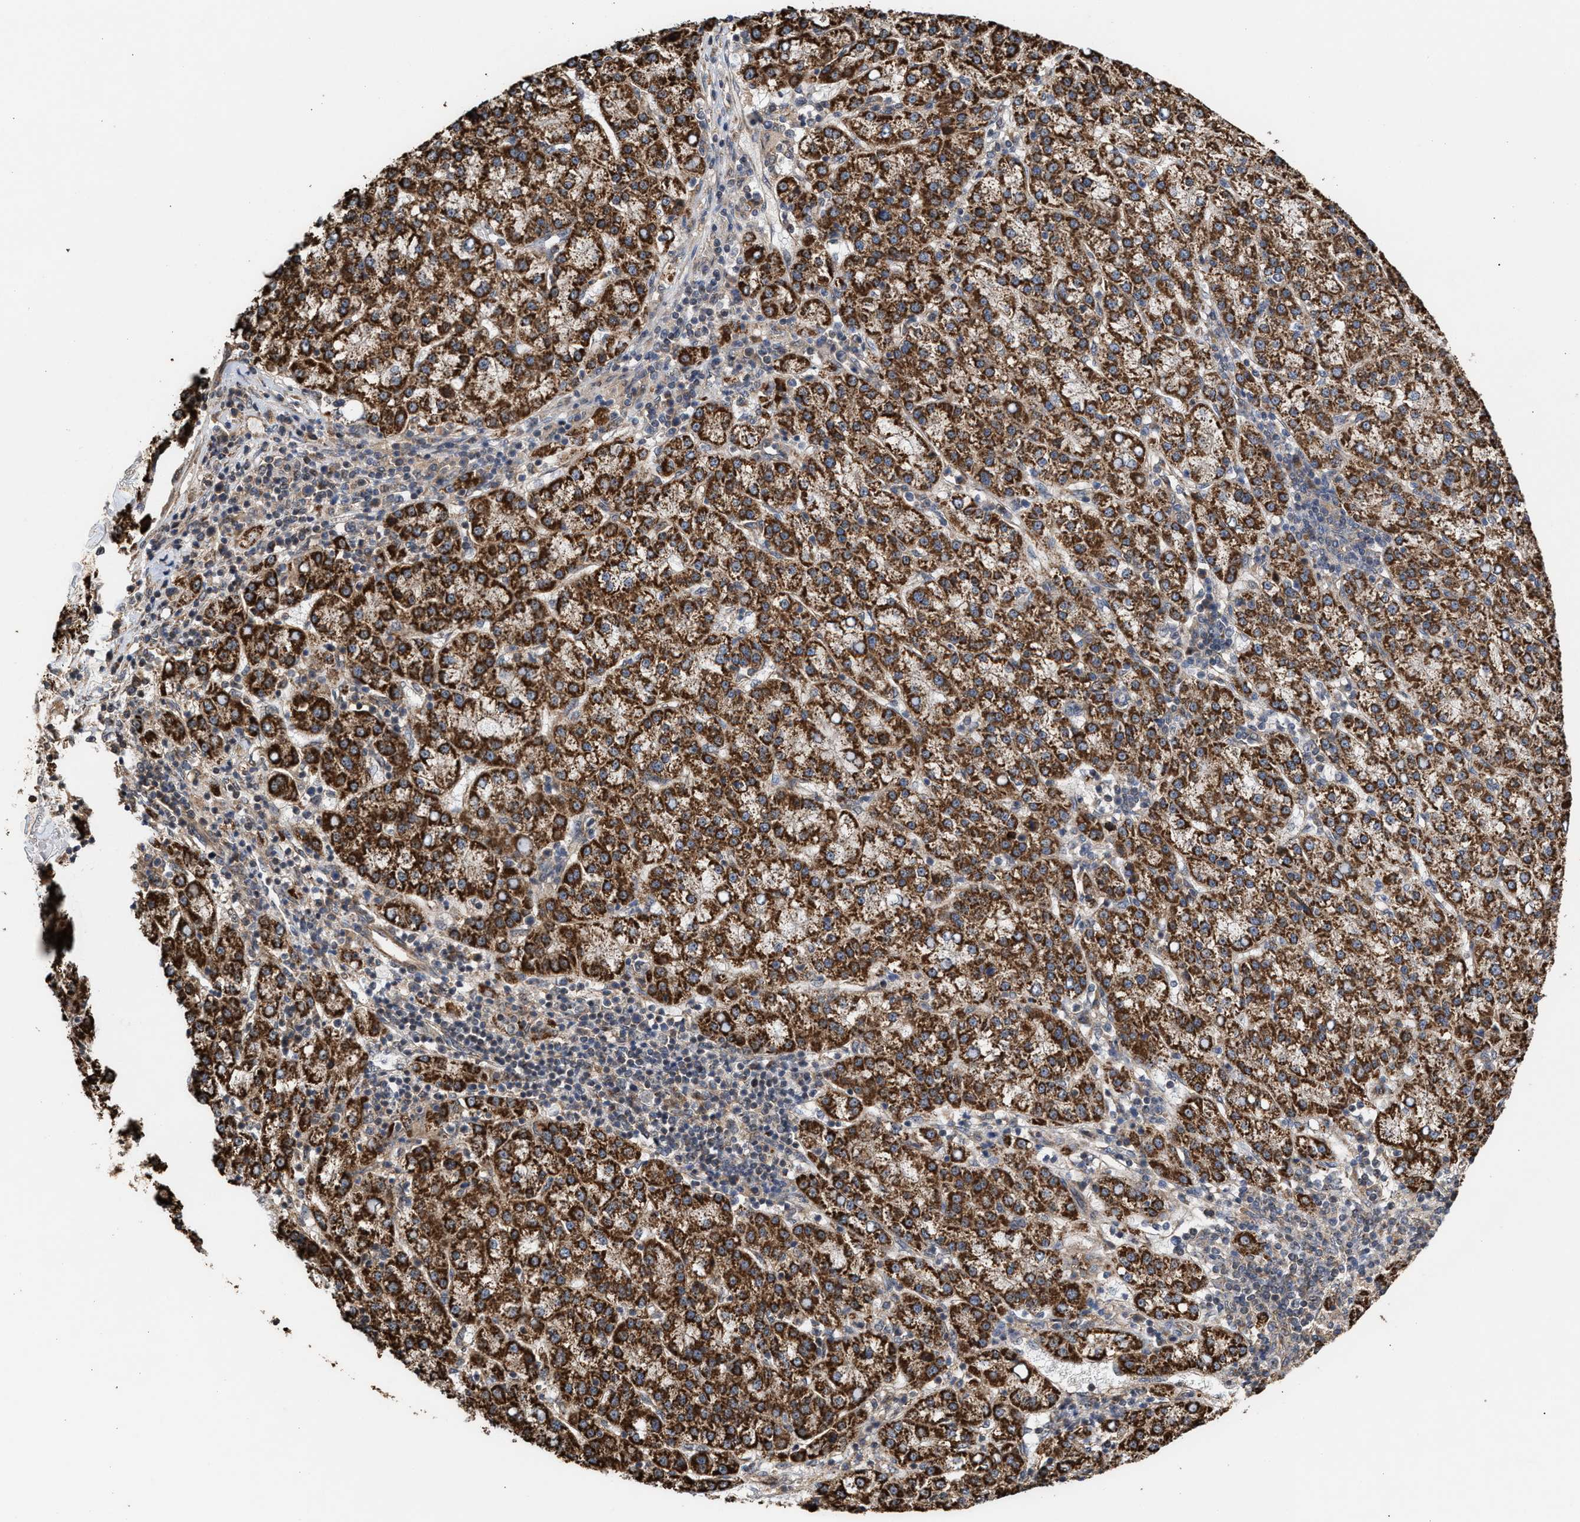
{"staining": {"intensity": "strong", "quantity": ">75%", "location": "cytoplasmic/membranous"}, "tissue": "liver cancer", "cell_type": "Tumor cells", "image_type": "cancer", "snomed": [{"axis": "morphology", "description": "Carcinoma, Hepatocellular, NOS"}, {"axis": "topography", "description": "Liver"}], "caption": "Liver hepatocellular carcinoma stained for a protein (brown) reveals strong cytoplasmic/membranous positive expression in approximately >75% of tumor cells.", "gene": "EXOSC2", "patient": {"sex": "female", "age": 58}}